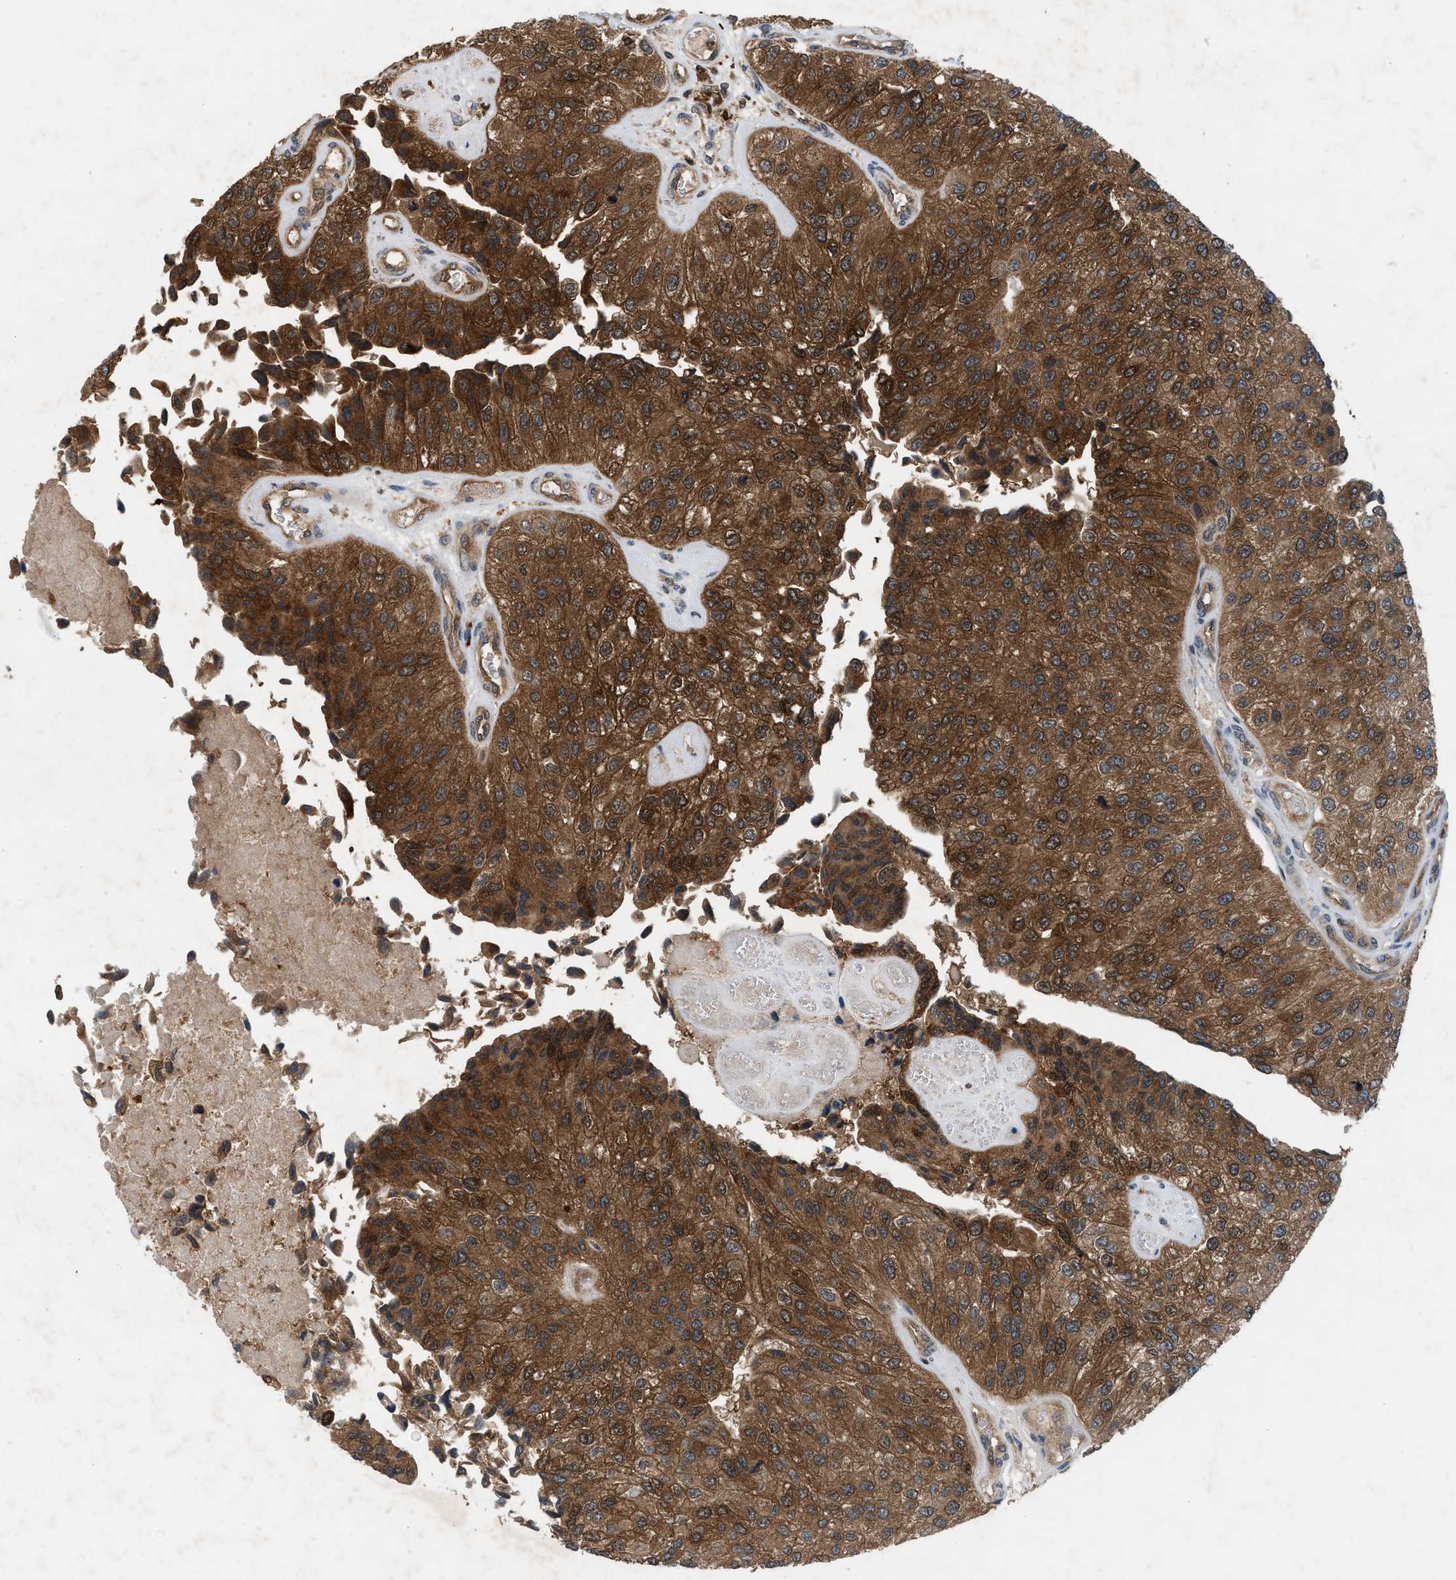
{"staining": {"intensity": "moderate", "quantity": ">75%", "location": "cytoplasmic/membranous"}, "tissue": "urothelial cancer", "cell_type": "Tumor cells", "image_type": "cancer", "snomed": [{"axis": "morphology", "description": "Urothelial carcinoma, High grade"}, {"axis": "topography", "description": "Kidney"}, {"axis": "topography", "description": "Urinary bladder"}], "caption": "A histopathology image of human urothelial cancer stained for a protein displays moderate cytoplasmic/membranous brown staining in tumor cells.", "gene": "OXSR1", "patient": {"sex": "male", "age": 77}}